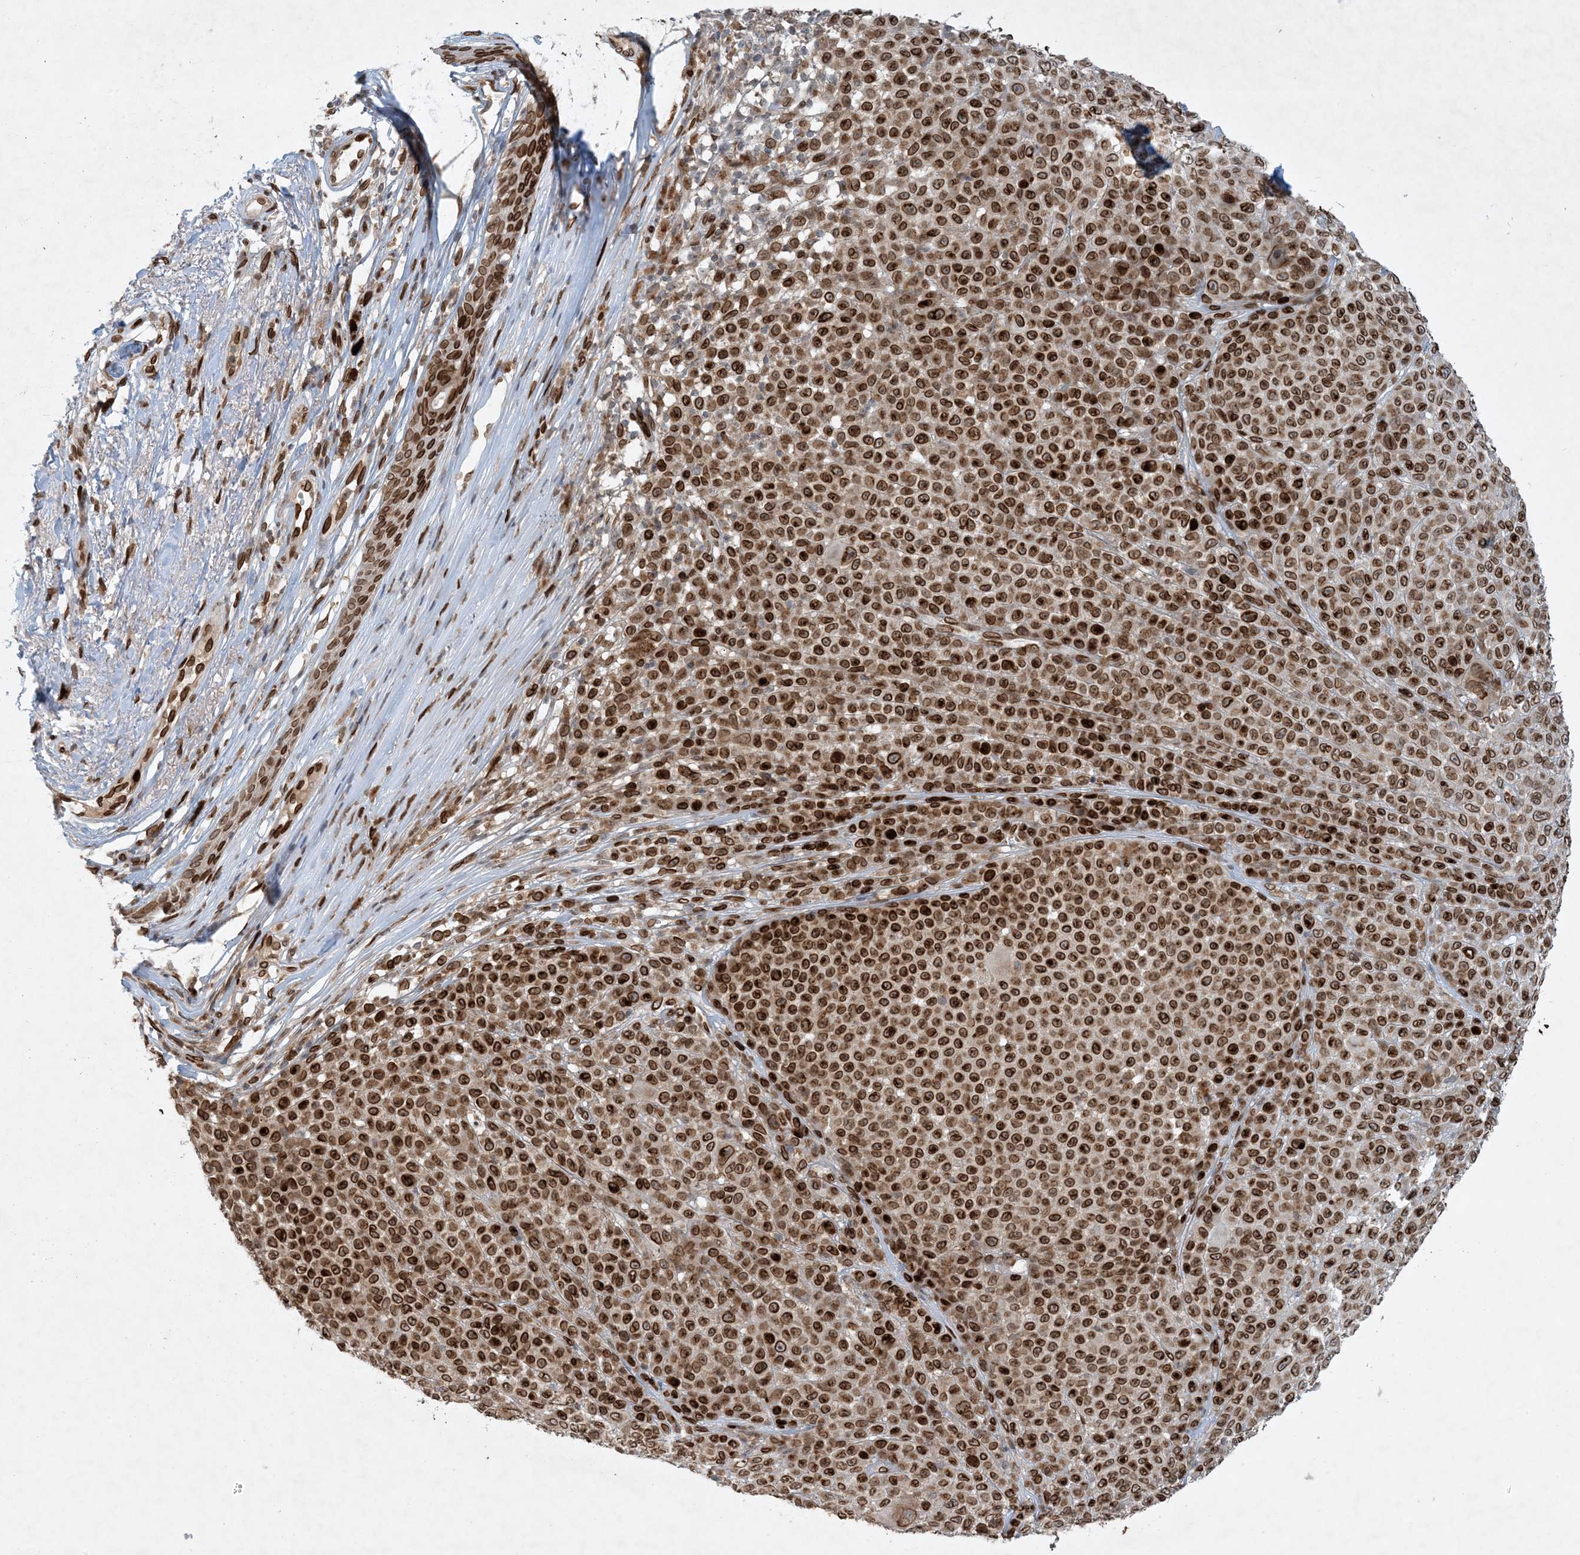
{"staining": {"intensity": "strong", "quantity": ">75%", "location": "cytoplasmic/membranous,nuclear"}, "tissue": "melanoma", "cell_type": "Tumor cells", "image_type": "cancer", "snomed": [{"axis": "morphology", "description": "Malignant melanoma, NOS"}, {"axis": "topography", "description": "Skin"}], "caption": "Immunohistochemistry (IHC) photomicrograph of melanoma stained for a protein (brown), which displays high levels of strong cytoplasmic/membranous and nuclear staining in about >75% of tumor cells.", "gene": "SLC35A2", "patient": {"sex": "female", "age": 94}}